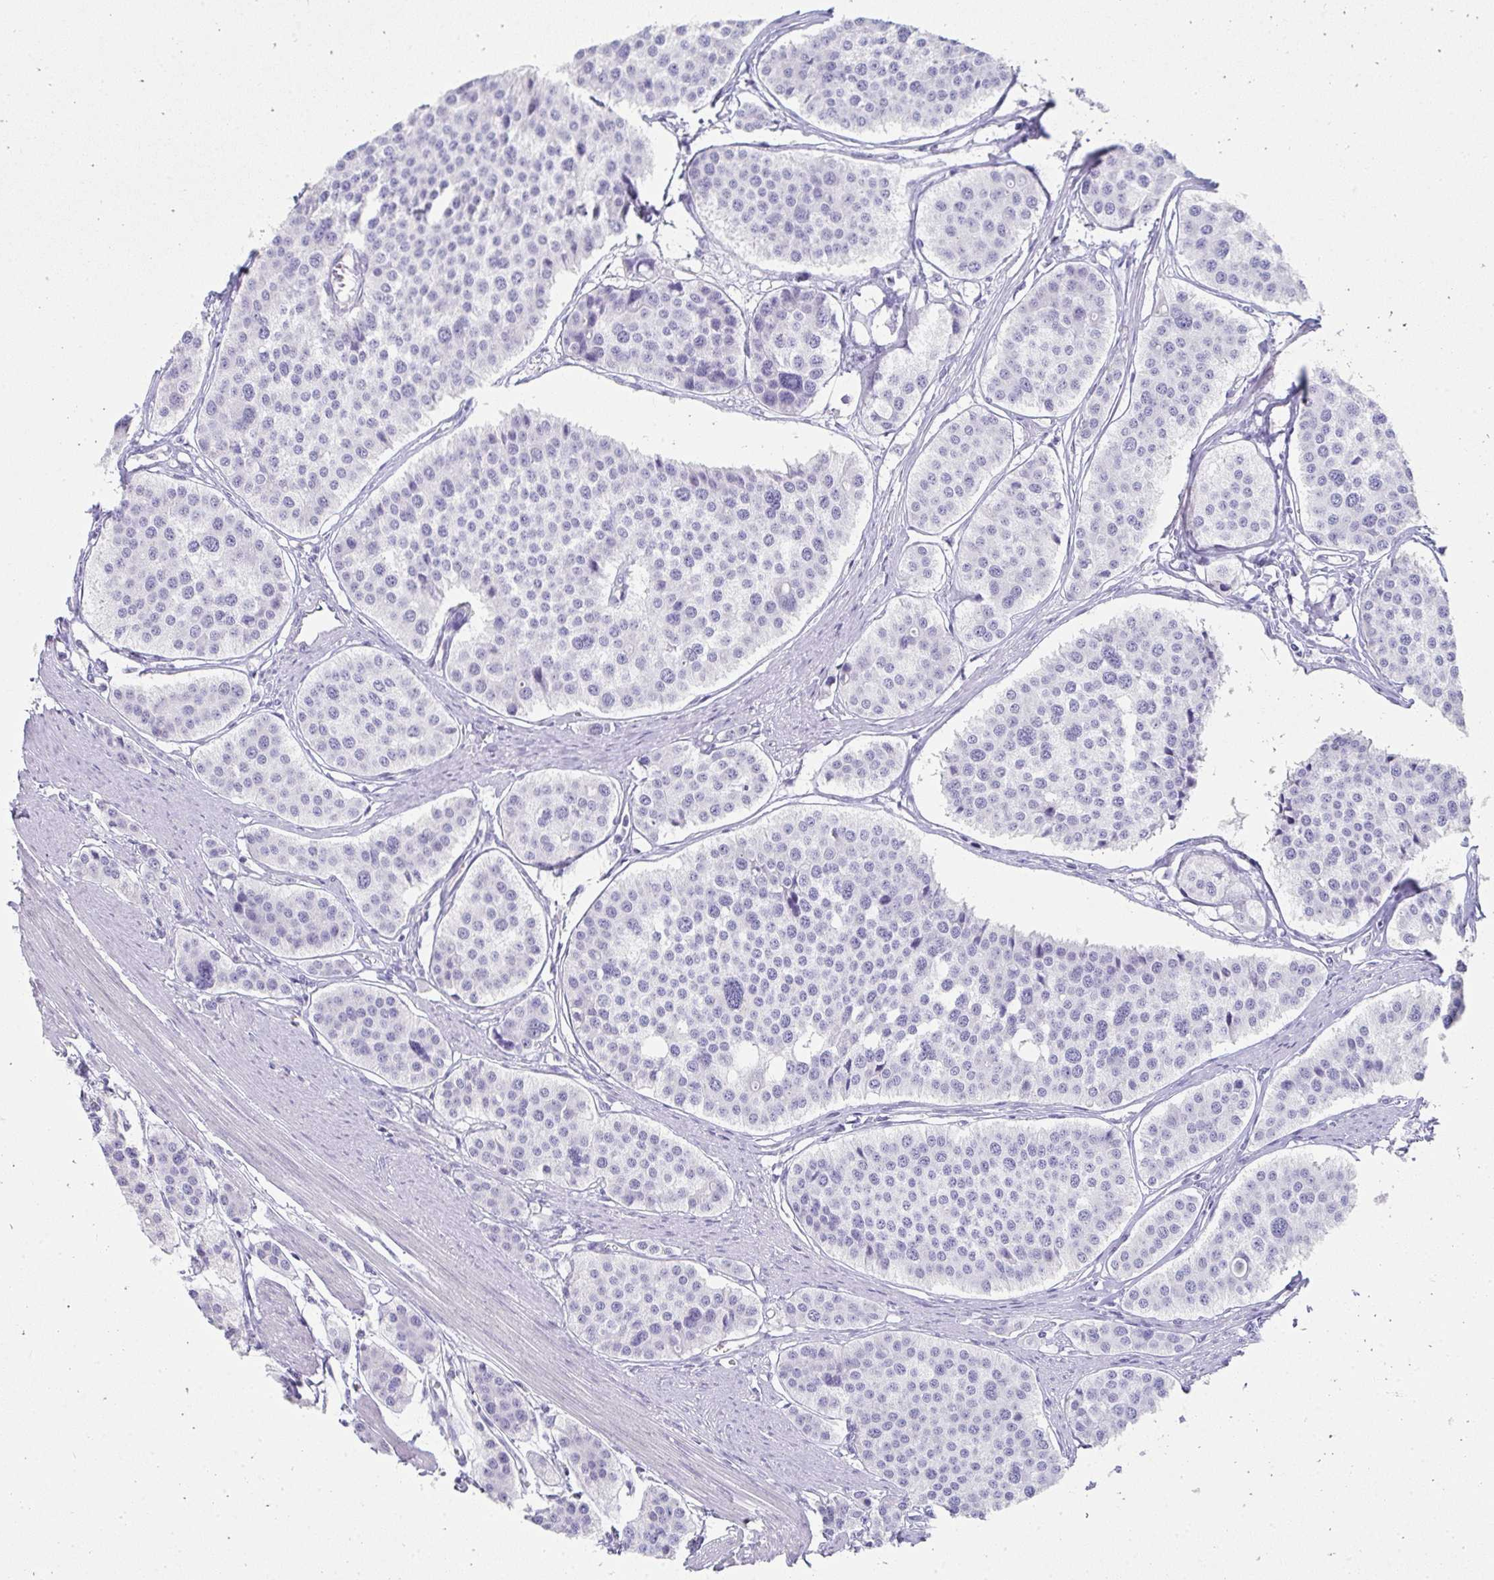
{"staining": {"intensity": "negative", "quantity": "none", "location": "none"}, "tissue": "carcinoid", "cell_type": "Tumor cells", "image_type": "cancer", "snomed": [{"axis": "morphology", "description": "Carcinoid, malignant, NOS"}, {"axis": "topography", "description": "Small intestine"}], "caption": "Micrograph shows no significant protein positivity in tumor cells of carcinoid.", "gene": "RLF", "patient": {"sex": "male", "age": 60}}